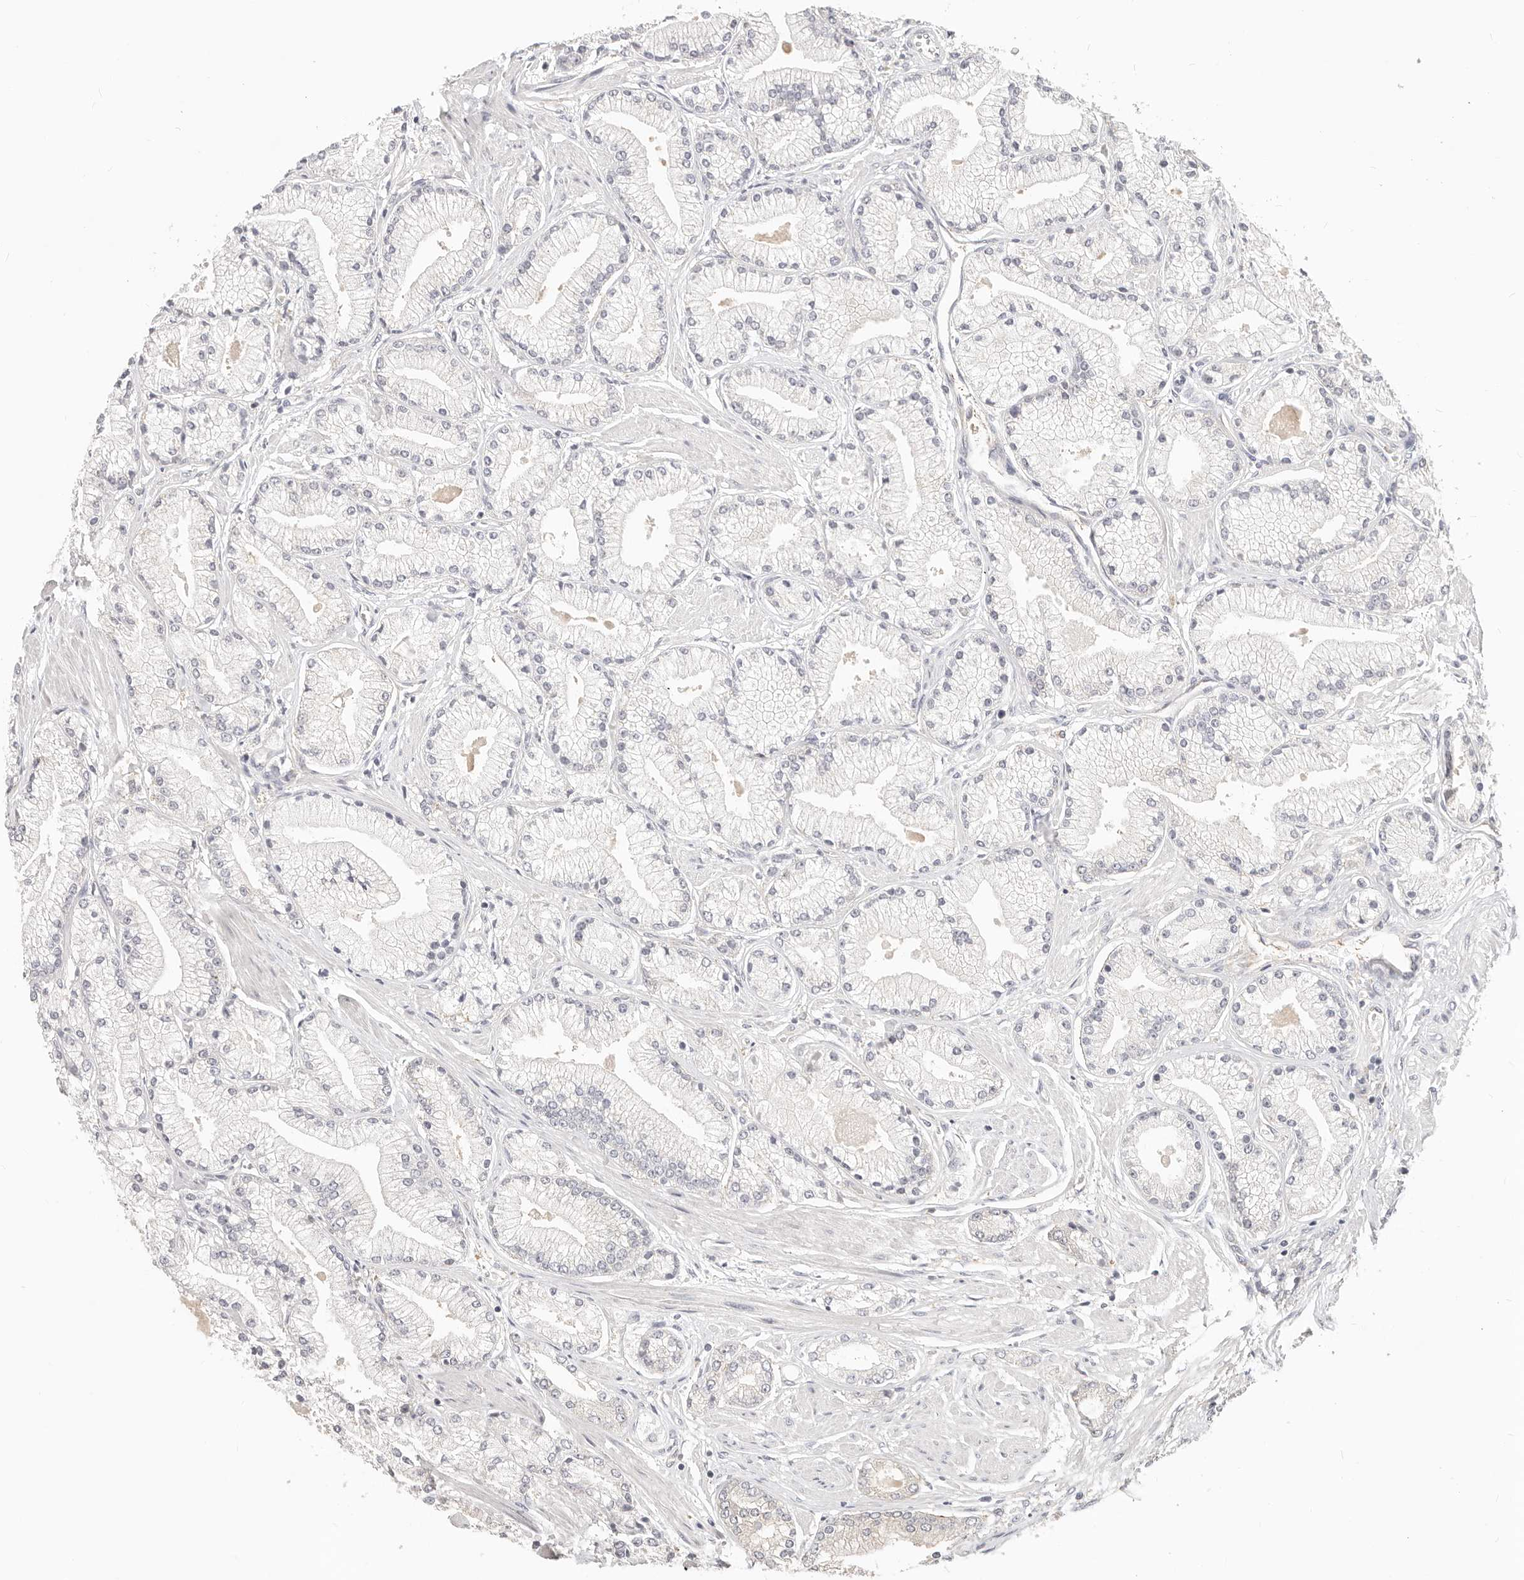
{"staining": {"intensity": "negative", "quantity": "none", "location": "none"}, "tissue": "prostate cancer", "cell_type": "Tumor cells", "image_type": "cancer", "snomed": [{"axis": "morphology", "description": "Adenocarcinoma, High grade"}, {"axis": "topography", "description": "Prostate"}], "caption": "Immunohistochemistry micrograph of human prostate cancer (adenocarcinoma (high-grade)) stained for a protein (brown), which exhibits no staining in tumor cells. (DAB (3,3'-diaminobenzidine) immunohistochemistry, high magnification).", "gene": "DTNBP1", "patient": {"sex": "male", "age": 50}}